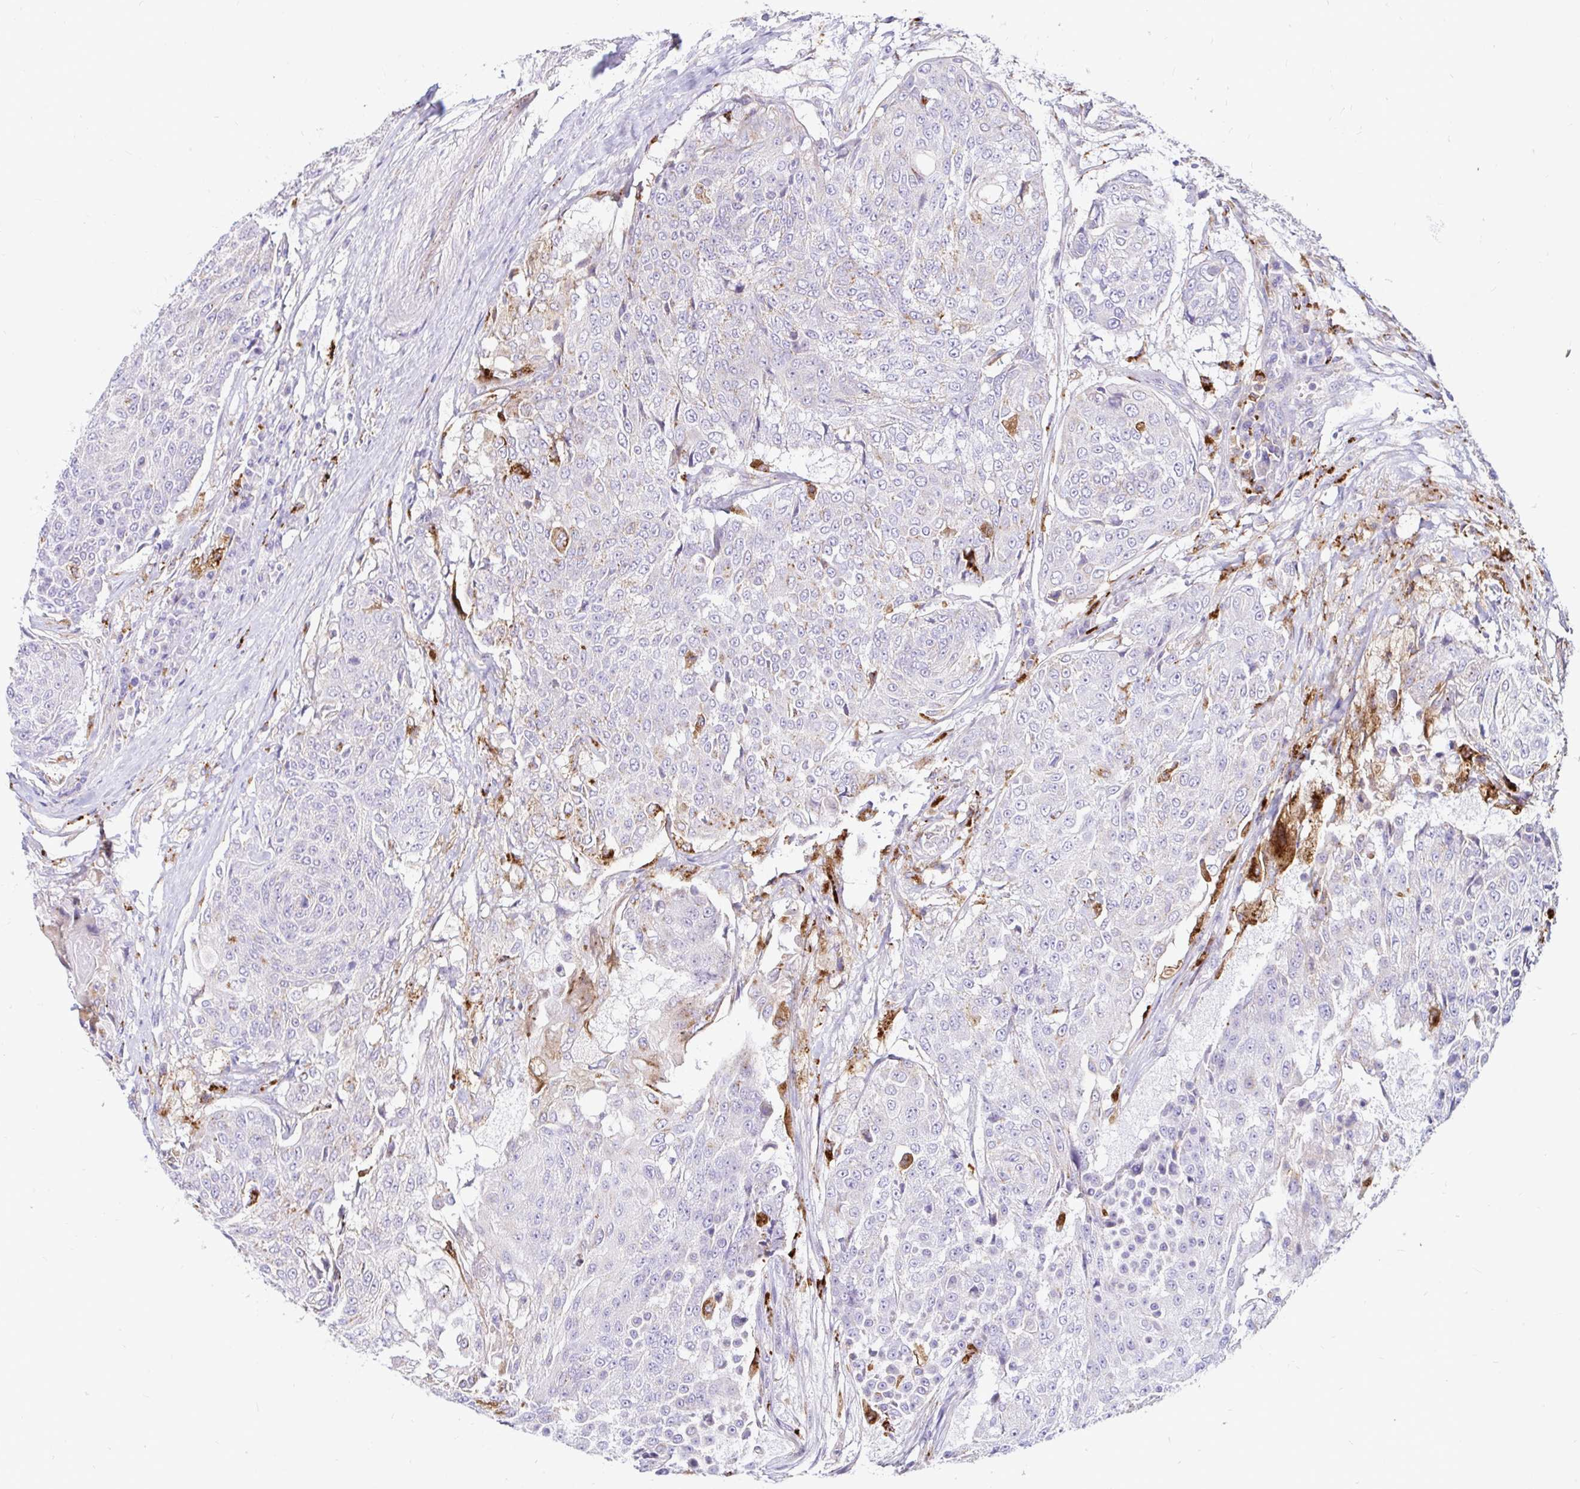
{"staining": {"intensity": "negative", "quantity": "none", "location": "none"}, "tissue": "urothelial cancer", "cell_type": "Tumor cells", "image_type": "cancer", "snomed": [{"axis": "morphology", "description": "Urothelial carcinoma, High grade"}, {"axis": "topography", "description": "Urinary bladder"}], "caption": "DAB immunohistochemical staining of human urothelial cancer reveals no significant positivity in tumor cells.", "gene": "FUCA1", "patient": {"sex": "female", "age": 63}}